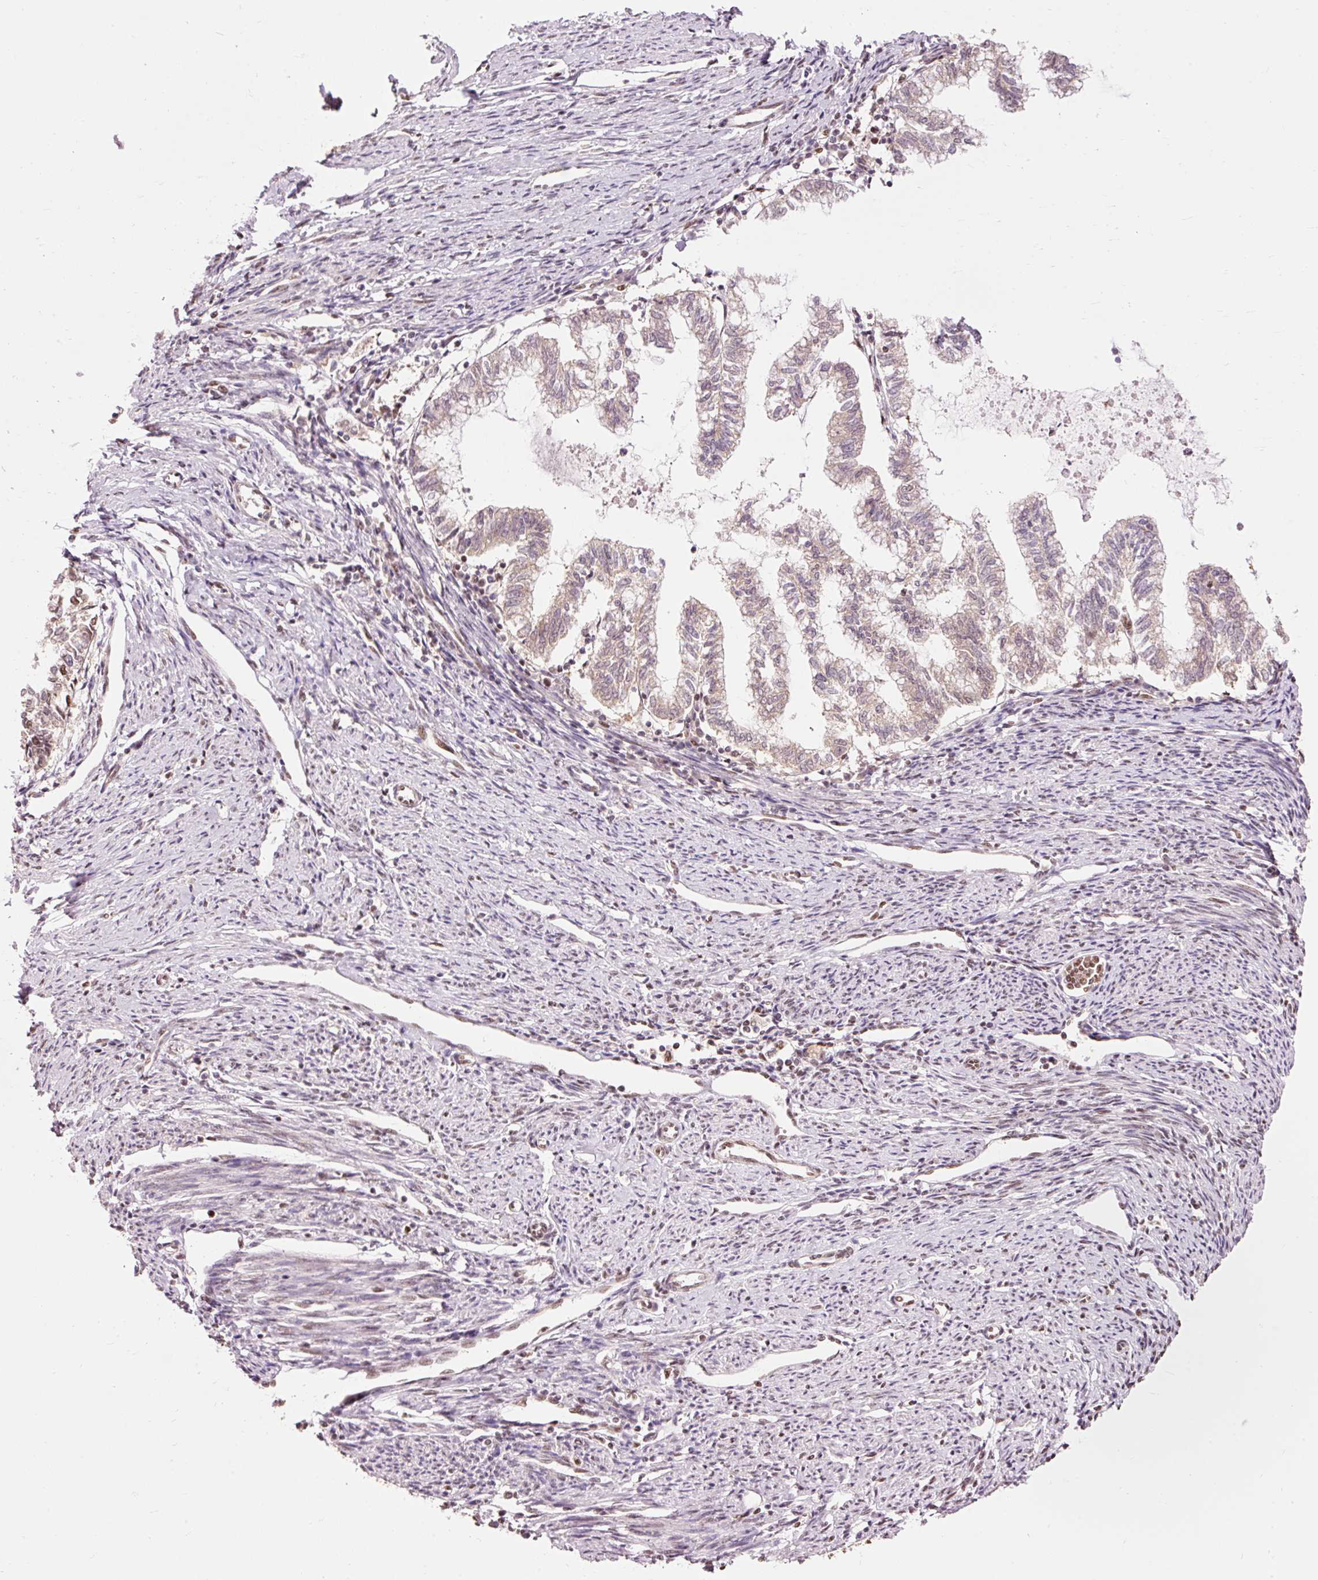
{"staining": {"intensity": "moderate", "quantity": "<25%", "location": "nuclear"}, "tissue": "endometrial cancer", "cell_type": "Tumor cells", "image_type": "cancer", "snomed": [{"axis": "morphology", "description": "Adenocarcinoma, NOS"}, {"axis": "topography", "description": "Endometrium"}], "caption": "This is a photomicrograph of immunohistochemistry (IHC) staining of adenocarcinoma (endometrial), which shows moderate staining in the nuclear of tumor cells.", "gene": "ZBTB44", "patient": {"sex": "female", "age": 79}}